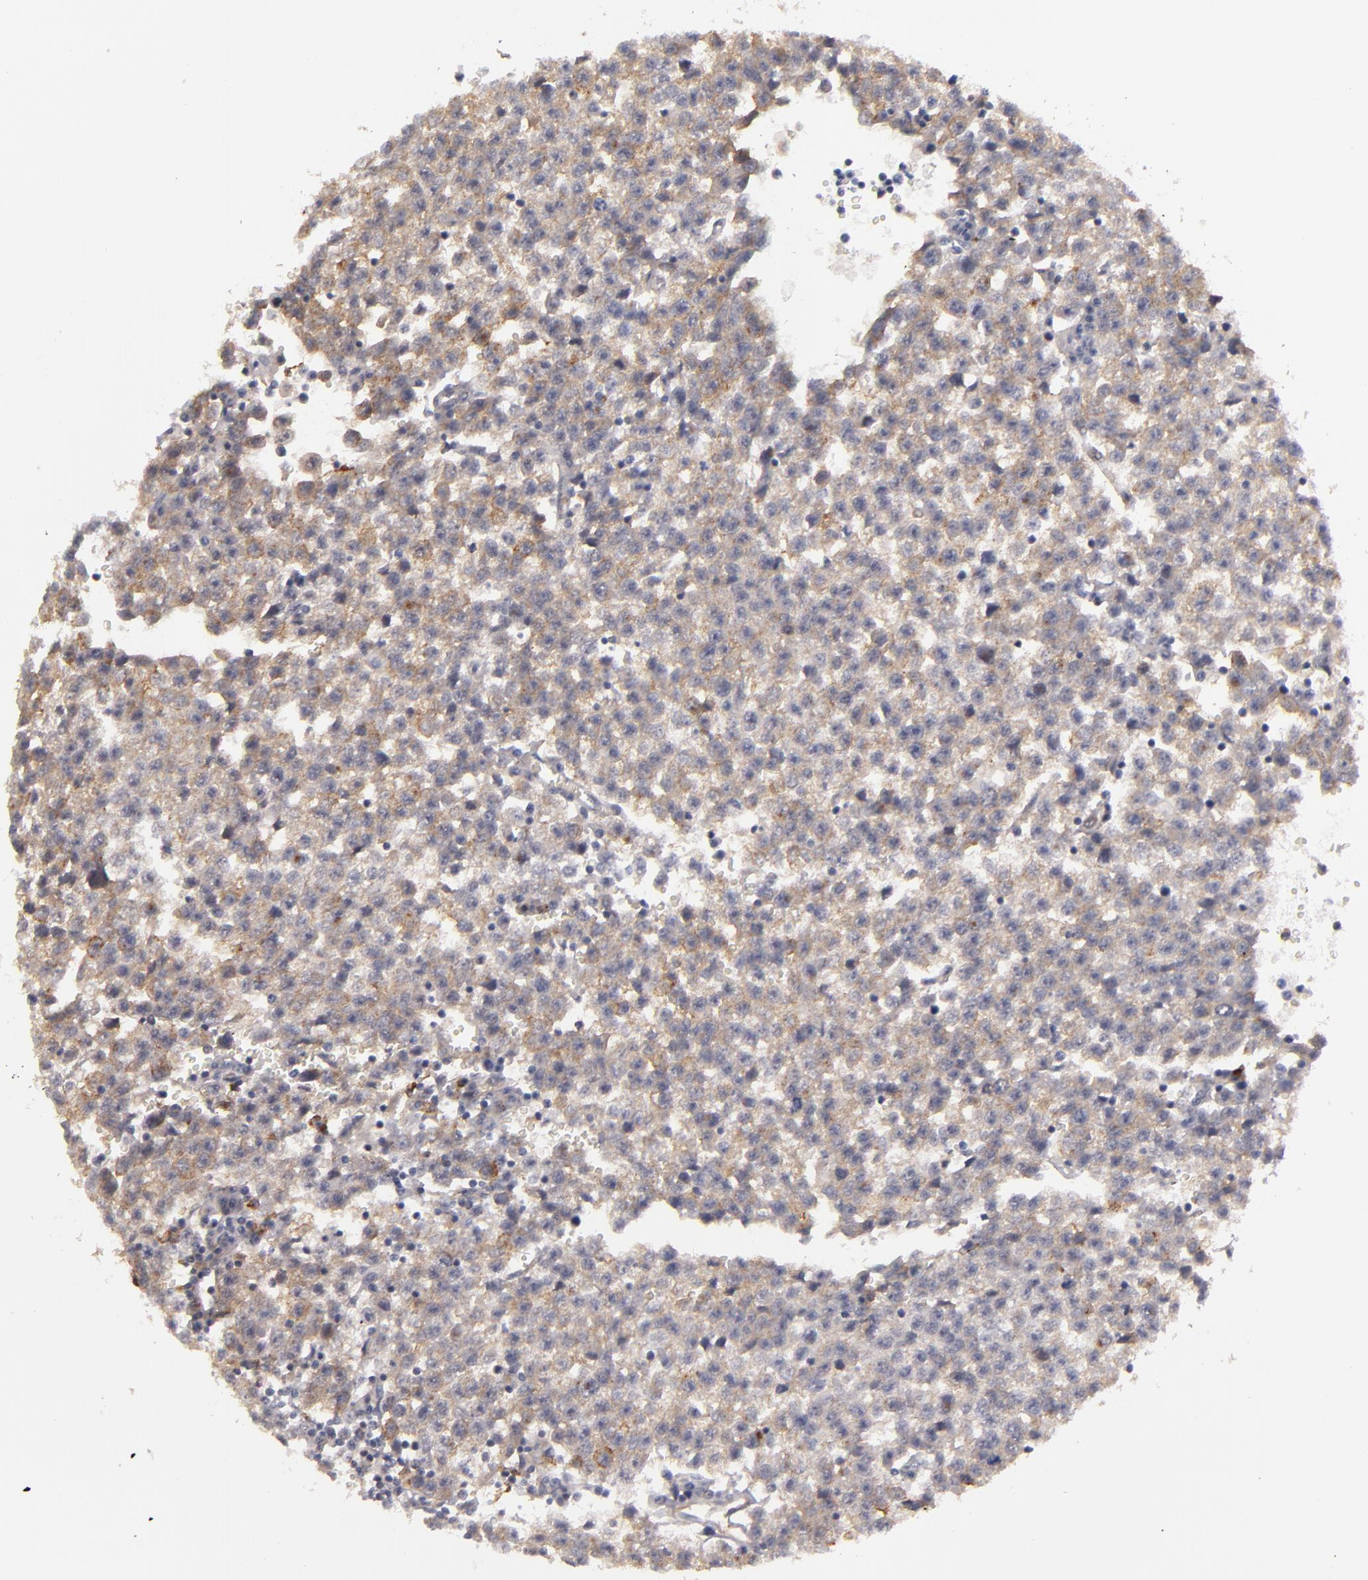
{"staining": {"intensity": "weak", "quantity": ">75%", "location": "cytoplasmic/membranous"}, "tissue": "testis cancer", "cell_type": "Tumor cells", "image_type": "cancer", "snomed": [{"axis": "morphology", "description": "Seminoma, NOS"}, {"axis": "topography", "description": "Testis"}], "caption": "This image shows immunohistochemistry (IHC) staining of testis cancer (seminoma), with low weak cytoplasmic/membranous positivity in approximately >75% of tumor cells.", "gene": "STX3", "patient": {"sex": "male", "age": 35}}